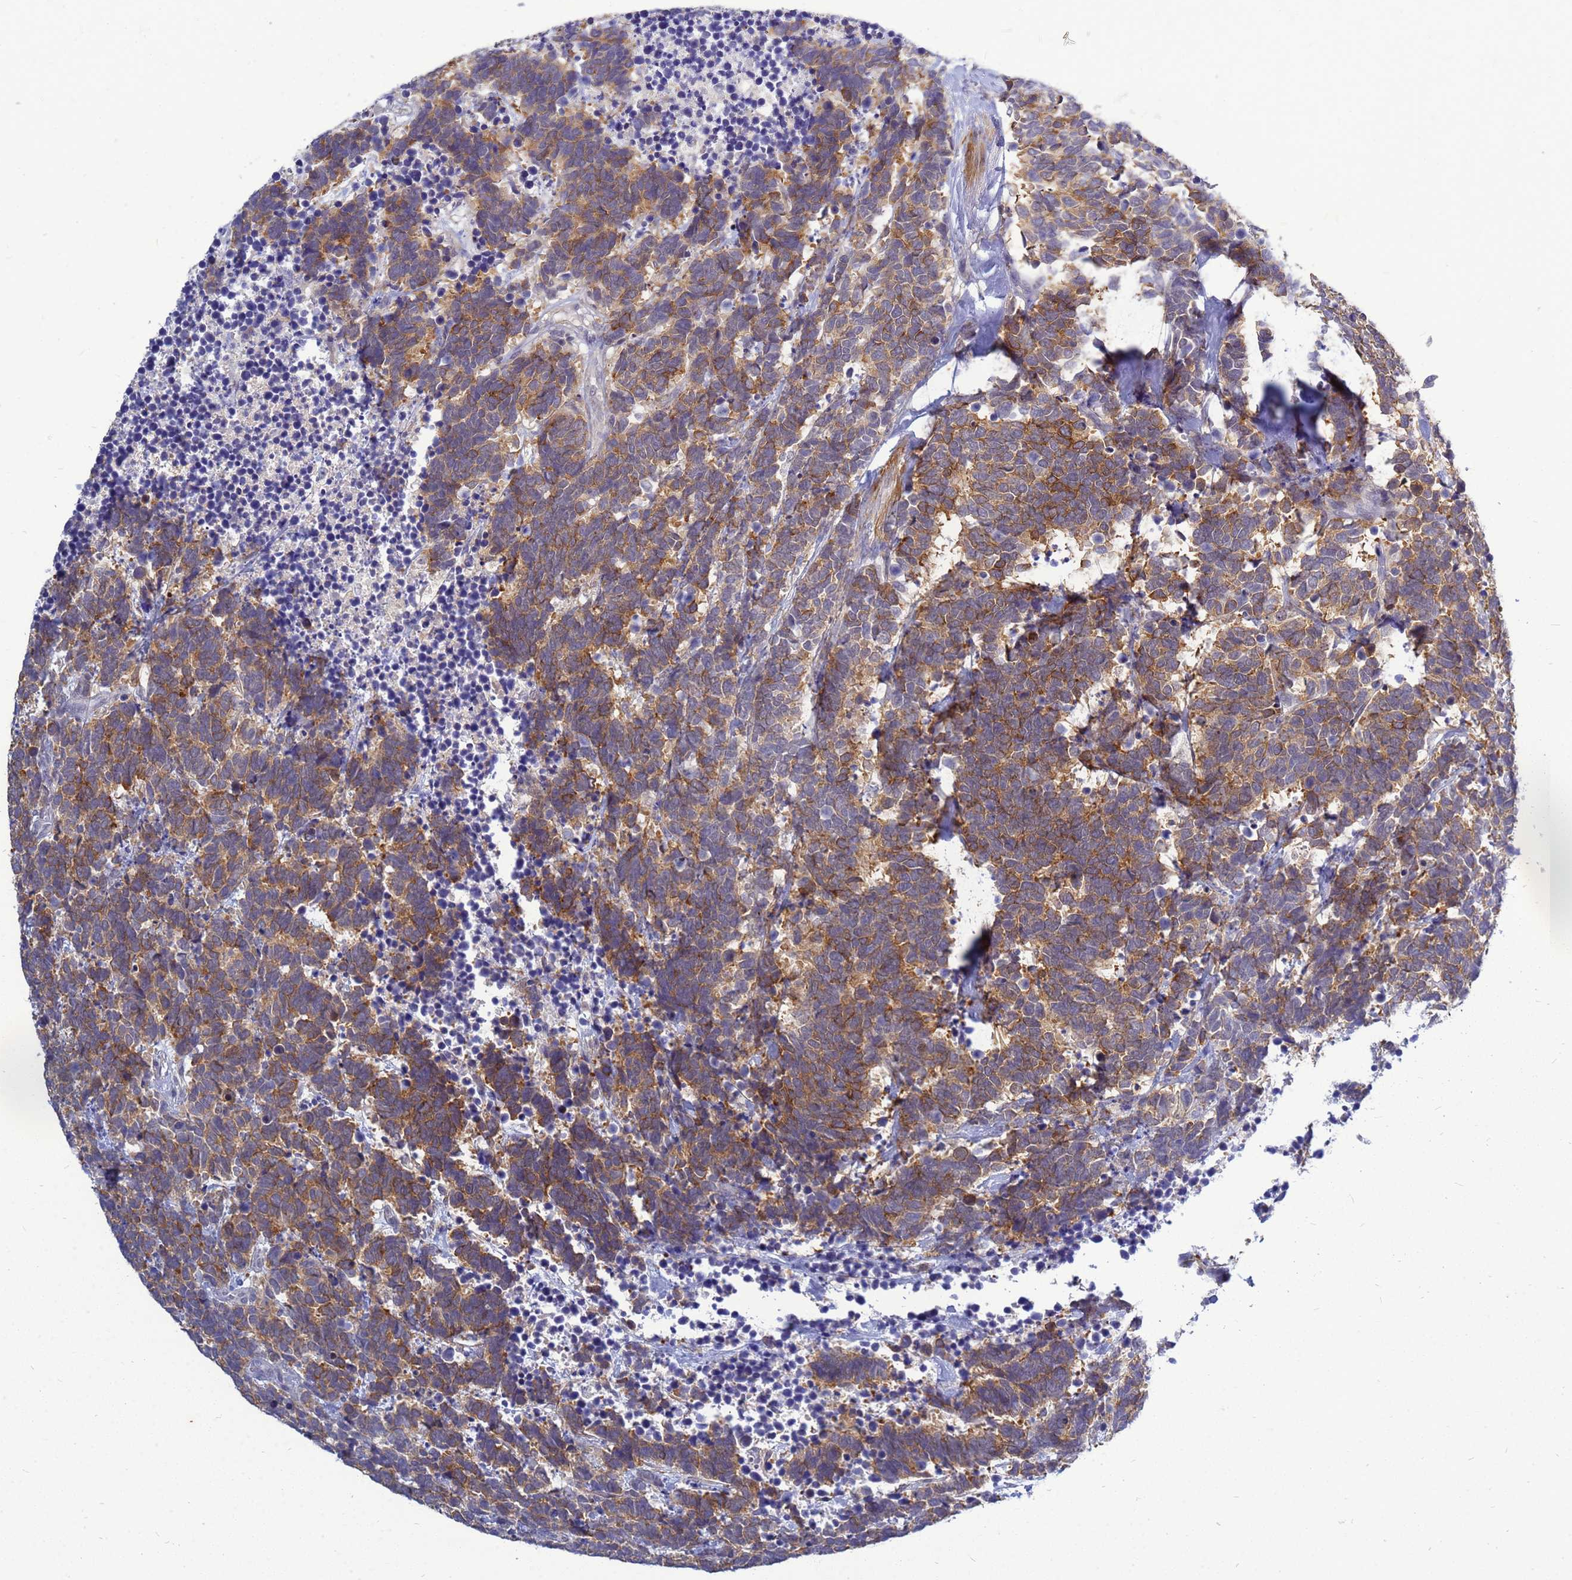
{"staining": {"intensity": "moderate", "quantity": ">75%", "location": "cytoplasmic/membranous"}, "tissue": "carcinoid", "cell_type": "Tumor cells", "image_type": "cancer", "snomed": [{"axis": "morphology", "description": "Carcinoma, NOS"}, {"axis": "morphology", "description": "Carcinoid, malignant, NOS"}, {"axis": "topography", "description": "Urinary bladder"}], "caption": "Carcinoid was stained to show a protein in brown. There is medium levels of moderate cytoplasmic/membranous positivity in about >75% of tumor cells.", "gene": "SRGAP3", "patient": {"sex": "male", "age": 57}}